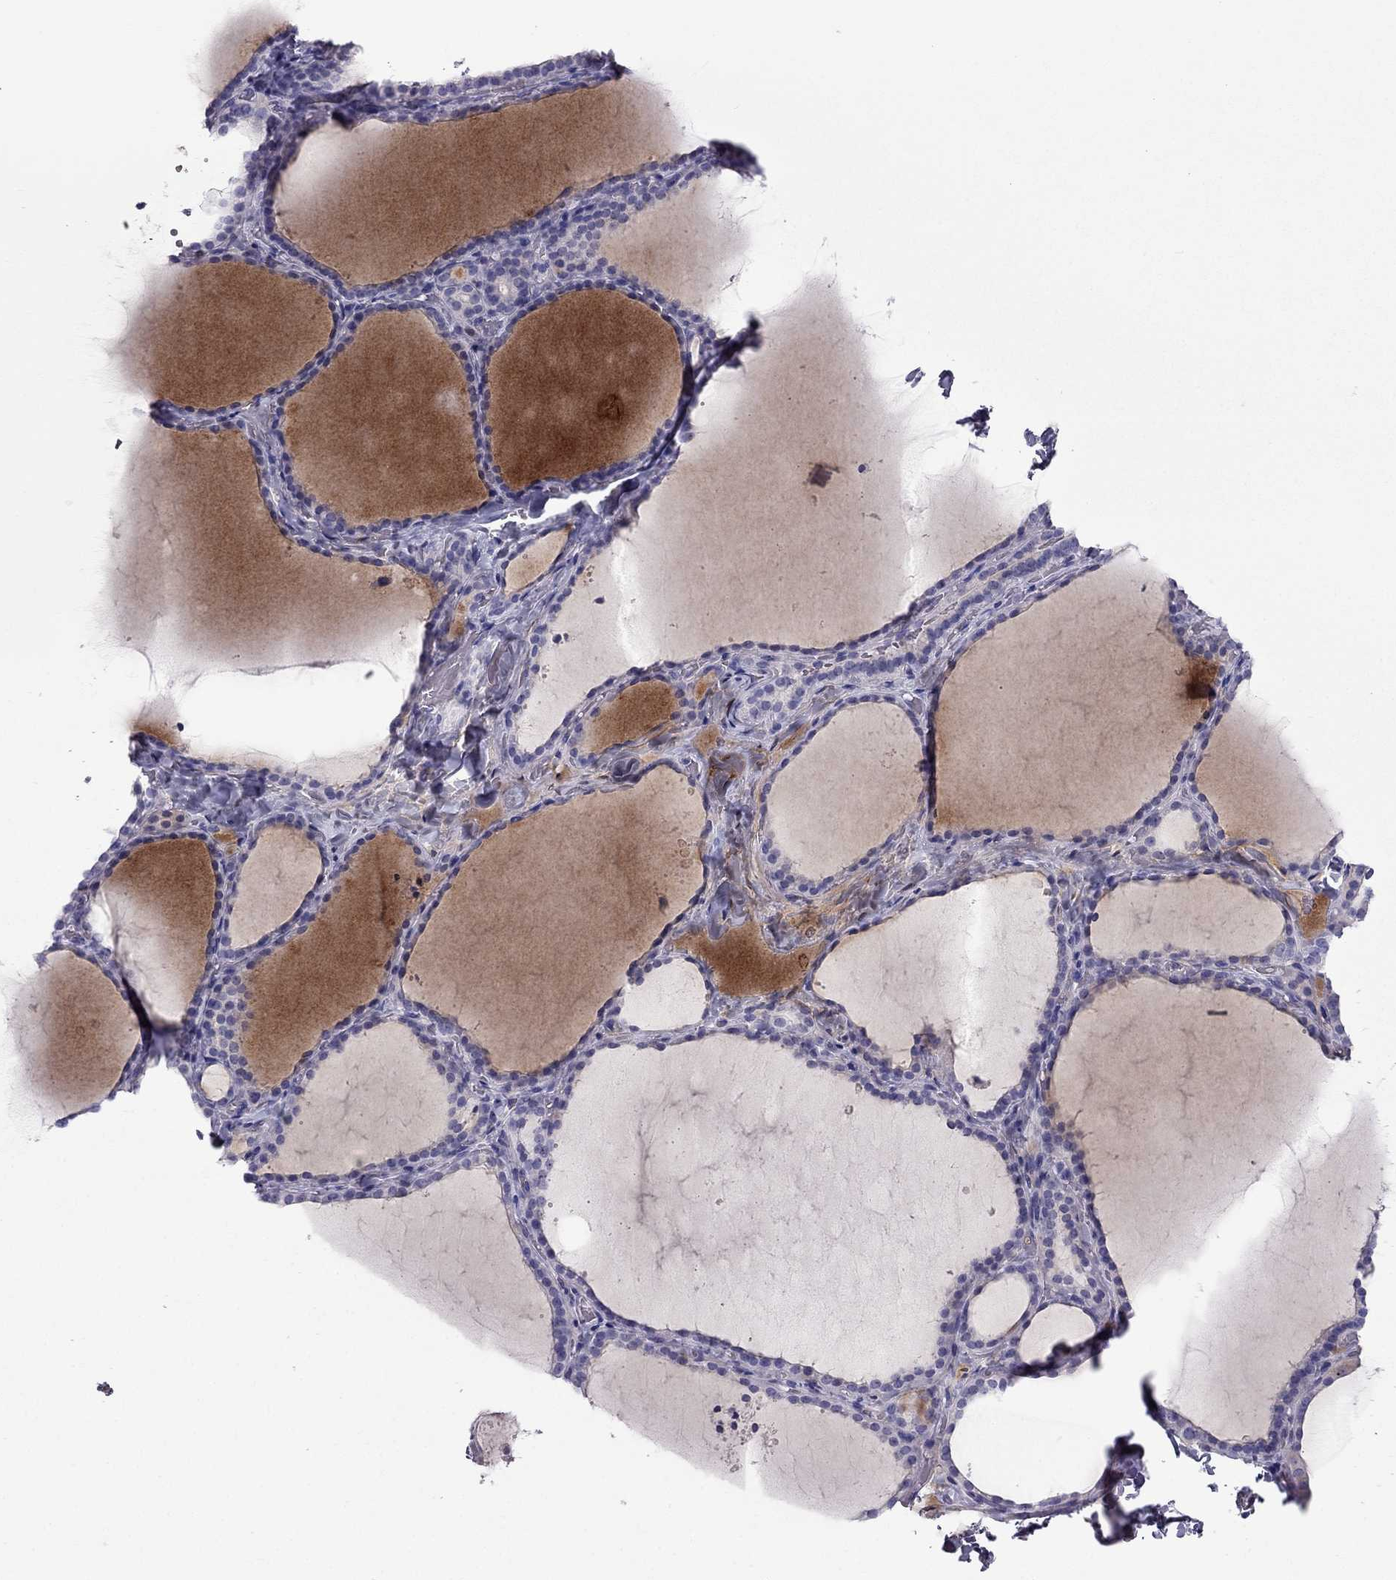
{"staining": {"intensity": "negative", "quantity": "none", "location": "none"}, "tissue": "thyroid gland", "cell_type": "Glandular cells", "image_type": "normal", "snomed": [{"axis": "morphology", "description": "Normal tissue, NOS"}, {"axis": "topography", "description": "Thyroid gland"}], "caption": "Thyroid gland stained for a protein using IHC exhibits no staining glandular cells.", "gene": "ERC2", "patient": {"sex": "female", "age": 22}}